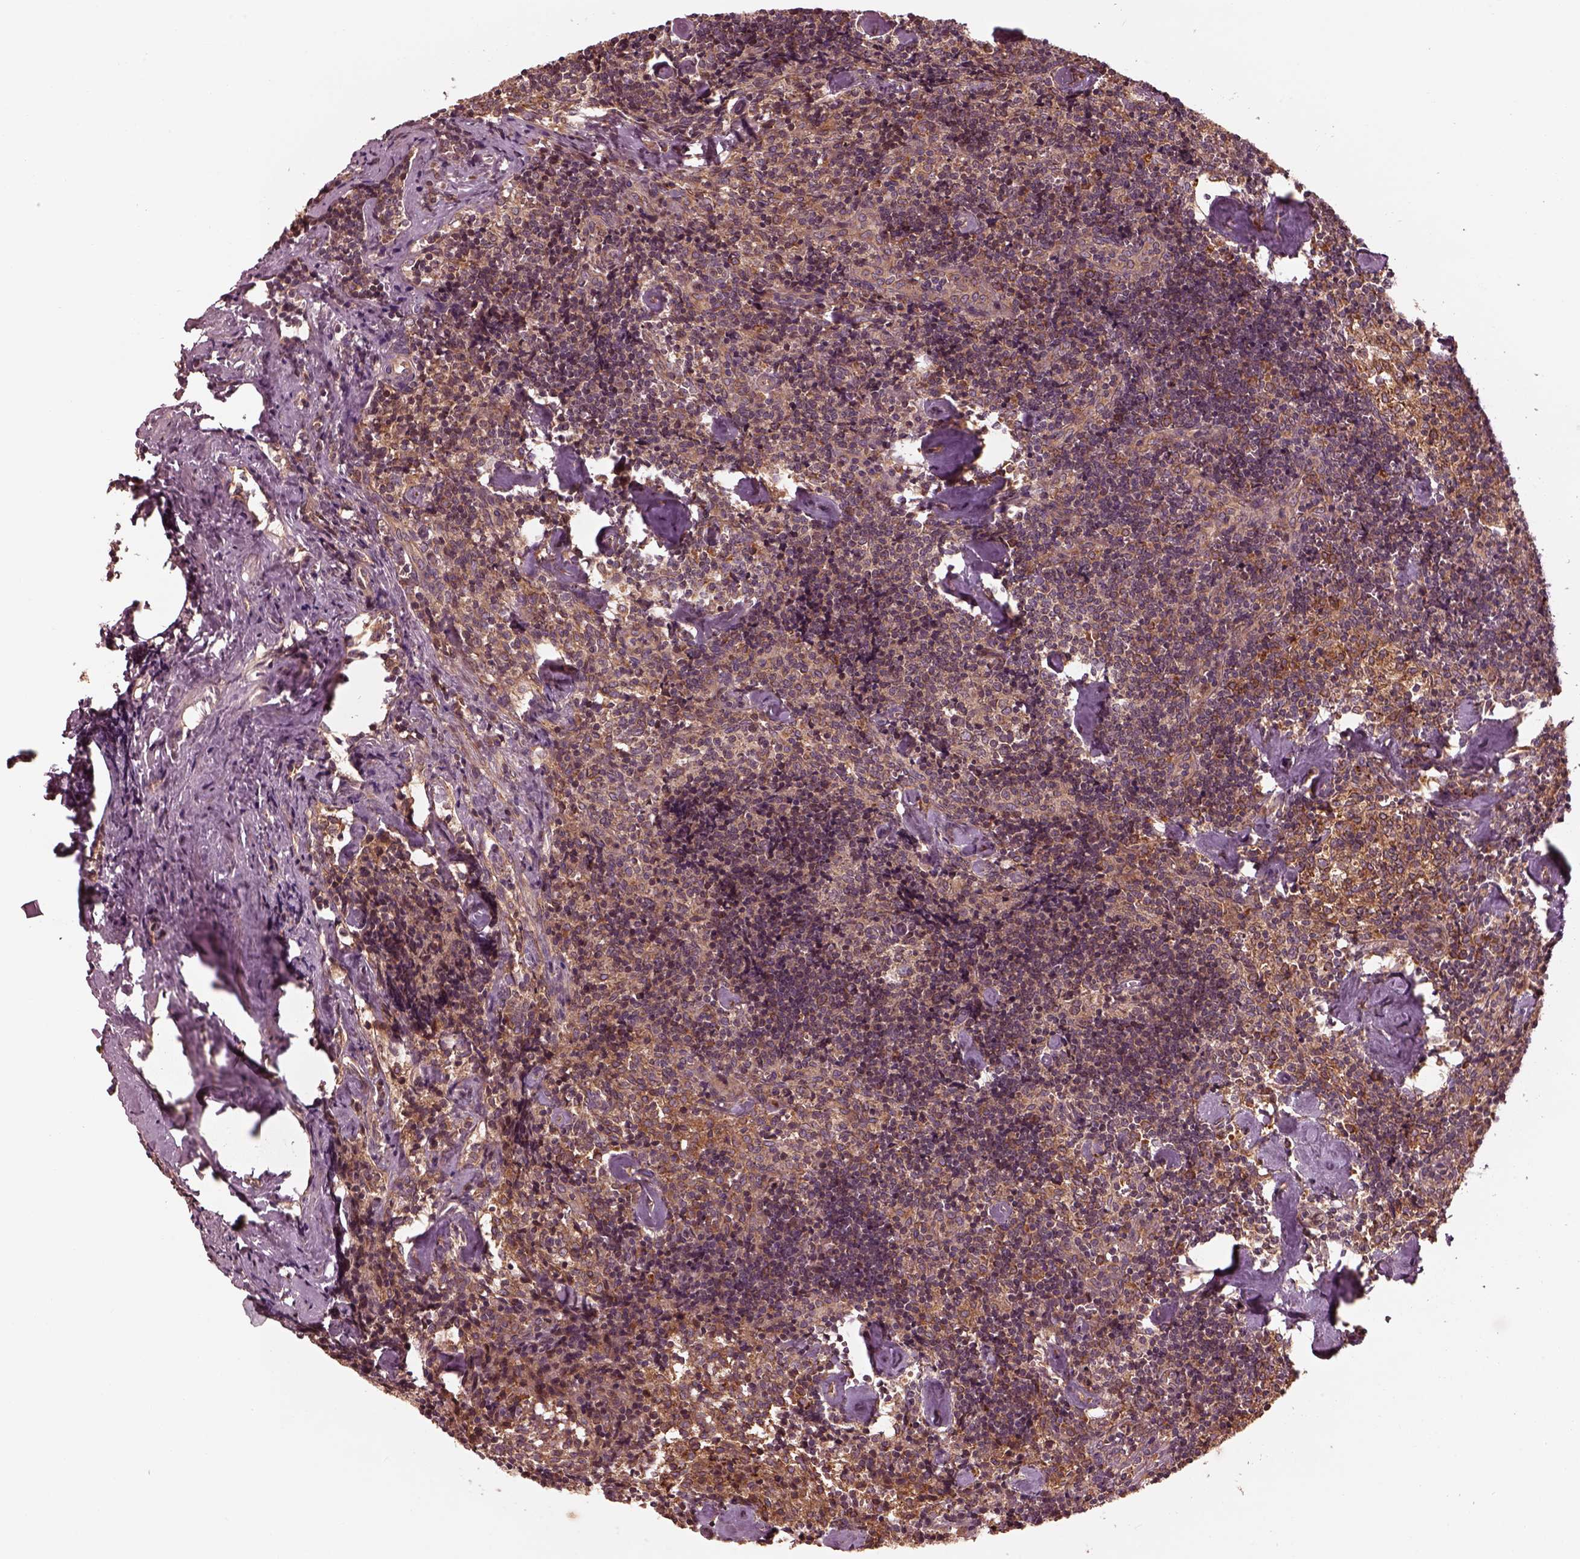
{"staining": {"intensity": "weak", "quantity": "25%-75%", "location": "cytoplasmic/membranous"}, "tissue": "lymph node", "cell_type": "Germinal center cells", "image_type": "normal", "snomed": [{"axis": "morphology", "description": "Normal tissue, NOS"}, {"axis": "topography", "description": "Lymph node"}], "caption": "Germinal center cells demonstrate weak cytoplasmic/membranous expression in about 25%-75% of cells in normal lymph node. Using DAB (brown) and hematoxylin (blue) stains, captured at high magnification using brightfield microscopy.", "gene": "PIK3R2", "patient": {"sex": "female", "age": 50}}